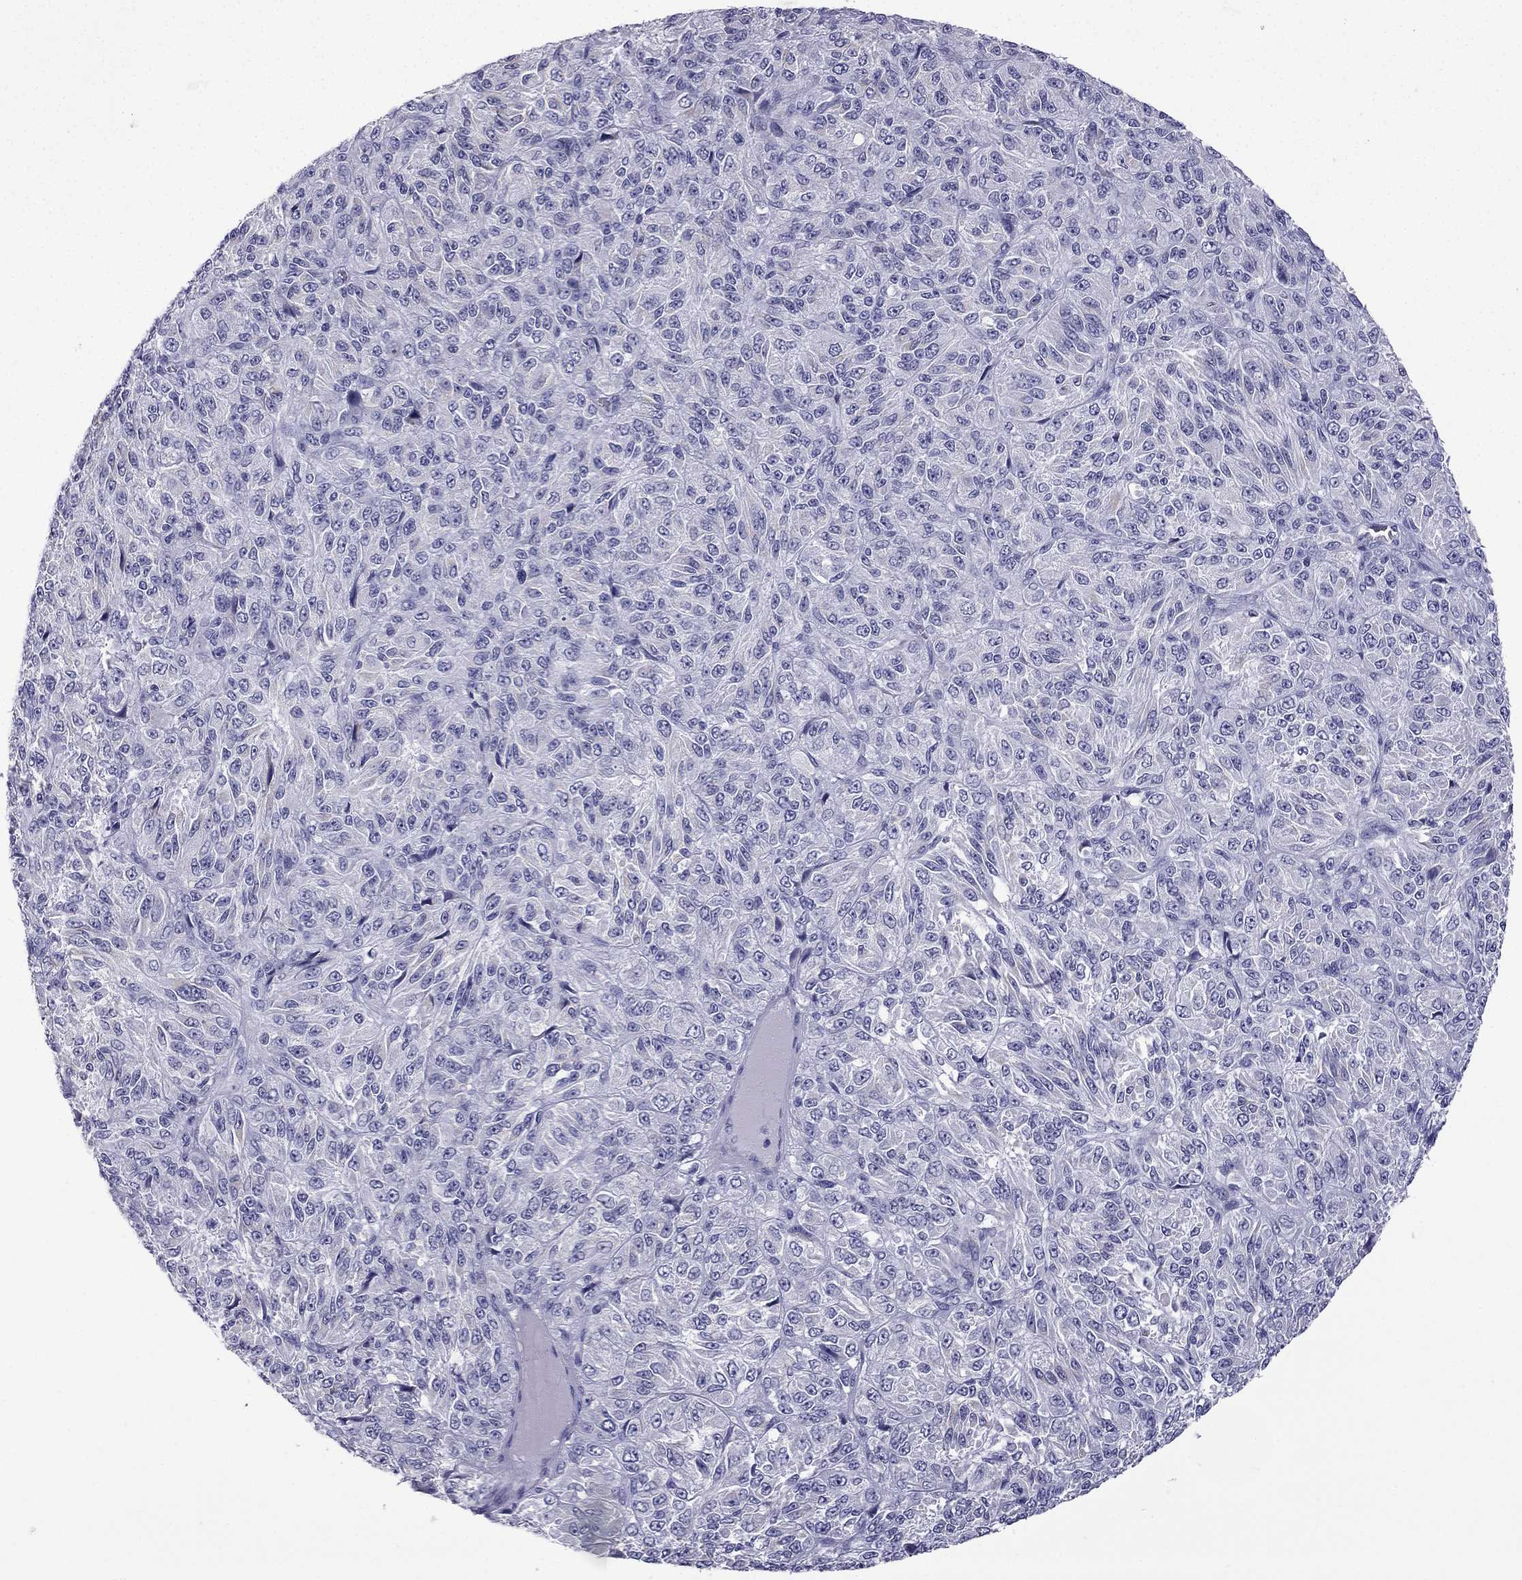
{"staining": {"intensity": "negative", "quantity": "none", "location": "none"}, "tissue": "melanoma", "cell_type": "Tumor cells", "image_type": "cancer", "snomed": [{"axis": "morphology", "description": "Malignant melanoma, Metastatic site"}, {"axis": "topography", "description": "Brain"}], "caption": "Immunohistochemistry (IHC) histopathology image of neoplastic tissue: malignant melanoma (metastatic site) stained with DAB shows no significant protein staining in tumor cells. (DAB immunohistochemistry (IHC) visualized using brightfield microscopy, high magnification).", "gene": "GJA8", "patient": {"sex": "female", "age": 56}}